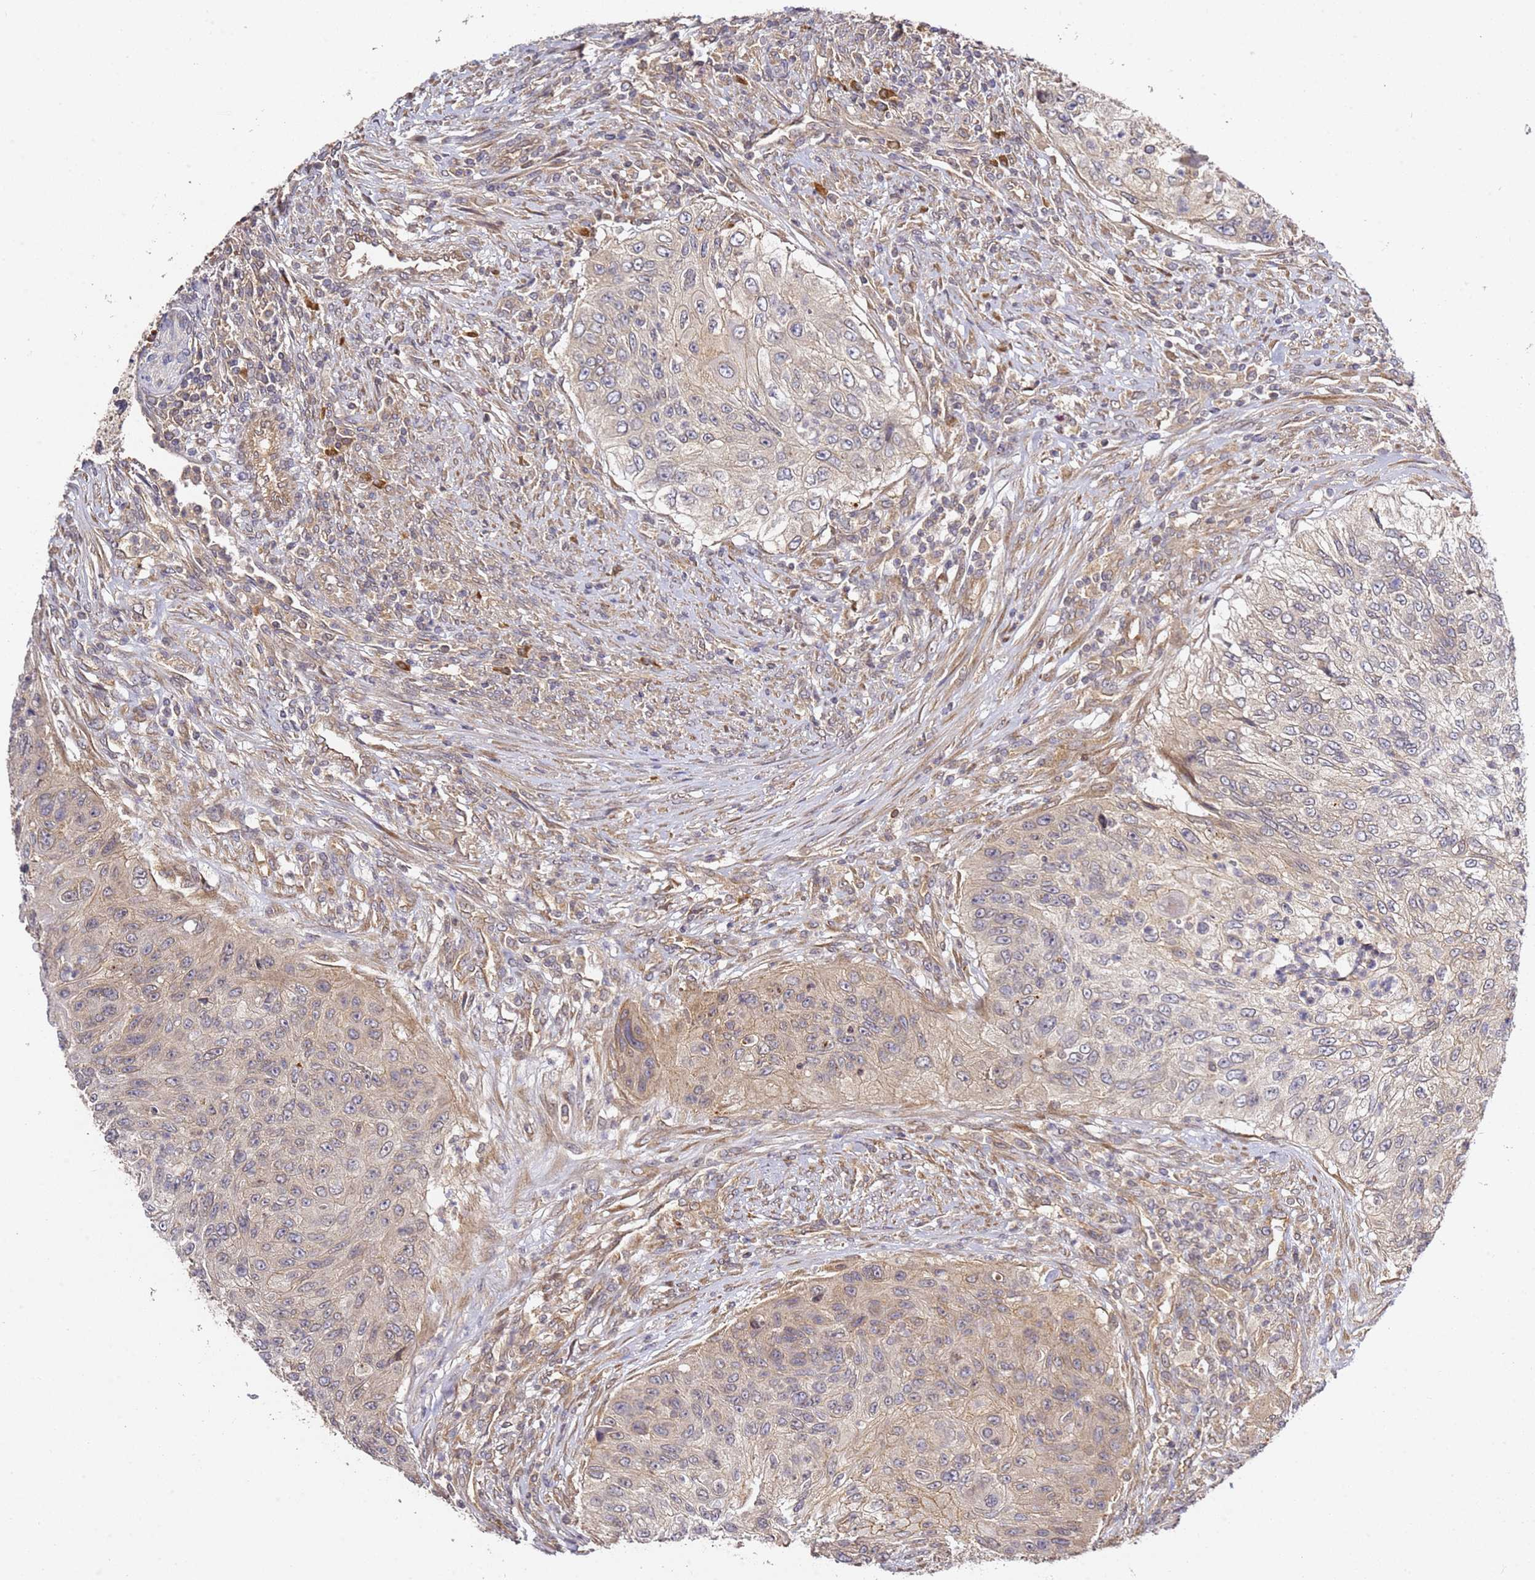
{"staining": {"intensity": "weak", "quantity": "25%-75%", "location": "cytoplasmic/membranous"}, "tissue": "urothelial cancer", "cell_type": "Tumor cells", "image_type": "cancer", "snomed": [{"axis": "morphology", "description": "Urothelial carcinoma, High grade"}, {"axis": "topography", "description": "Urinary bladder"}], "caption": "Tumor cells reveal low levels of weak cytoplasmic/membranous staining in about 25%-75% of cells in human urothelial carcinoma (high-grade).", "gene": "OSBPL2", "patient": {"sex": "female", "age": 60}}